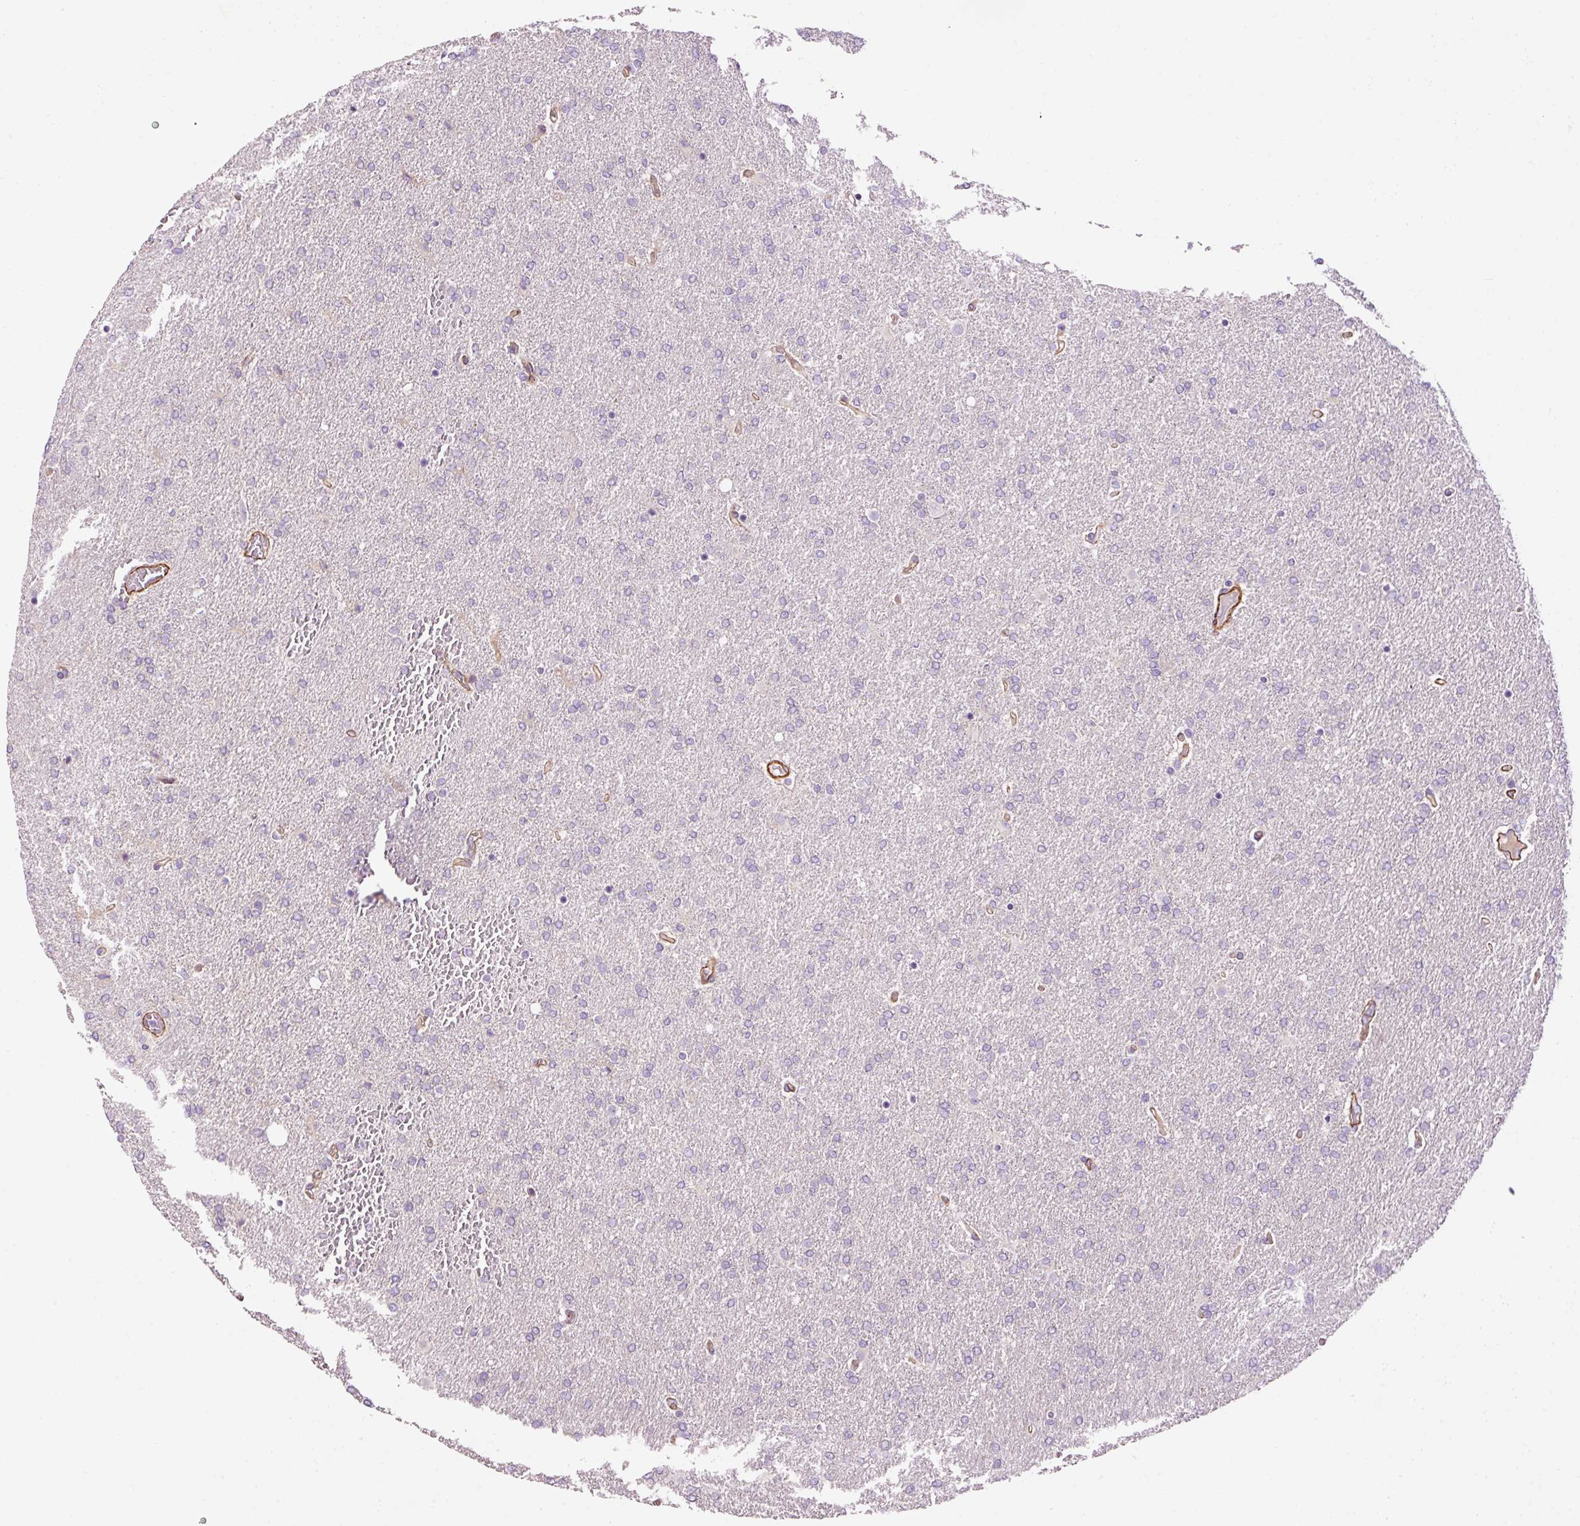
{"staining": {"intensity": "negative", "quantity": "none", "location": "none"}, "tissue": "glioma", "cell_type": "Tumor cells", "image_type": "cancer", "snomed": [{"axis": "morphology", "description": "Glioma, malignant, High grade"}, {"axis": "topography", "description": "Brain"}], "caption": "A high-resolution micrograph shows immunohistochemistry staining of glioma, which shows no significant expression in tumor cells.", "gene": "ANKRD20A1", "patient": {"sex": "male", "age": 72}}